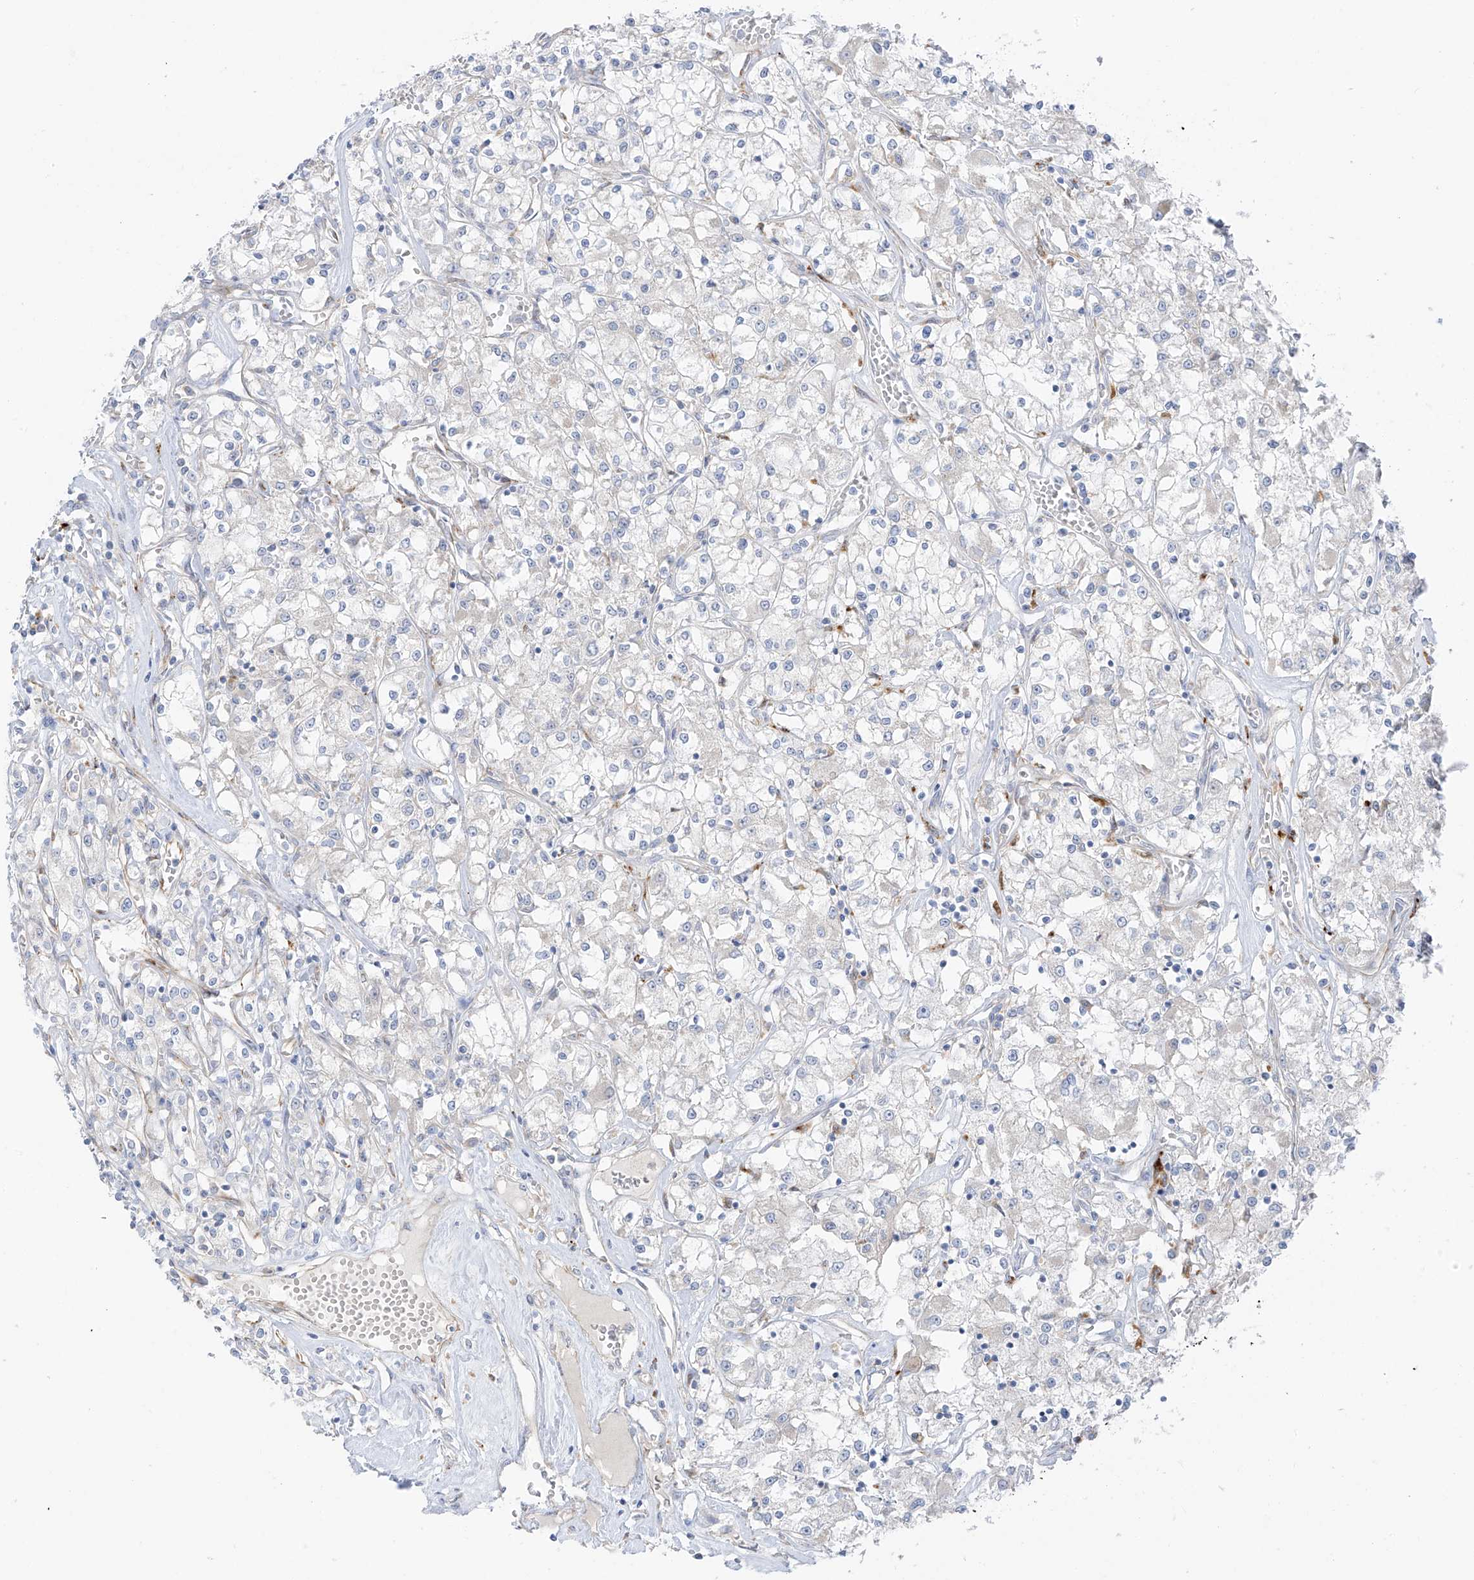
{"staining": {"intensity": "negative", "quantity": "none", "location": "none"}, "tissue": "renal cancer", "cell_type": "Tumor cells", "image_type": "cancer", "snomed": [{"axis": "morphology", "description": "Adenocarcinoma, NOS"}, {"axis": "topography", "description": "Kidney"}], "caption": "A micrograph of renal adenocarcinoma stained for a protein displays no brown staining in tumor cells. (Immunohistochemistry (ihc), brightfield microscopy, high magnification).", "gene": "TAL2", "patient": {"sex": "female", "age": 59}}